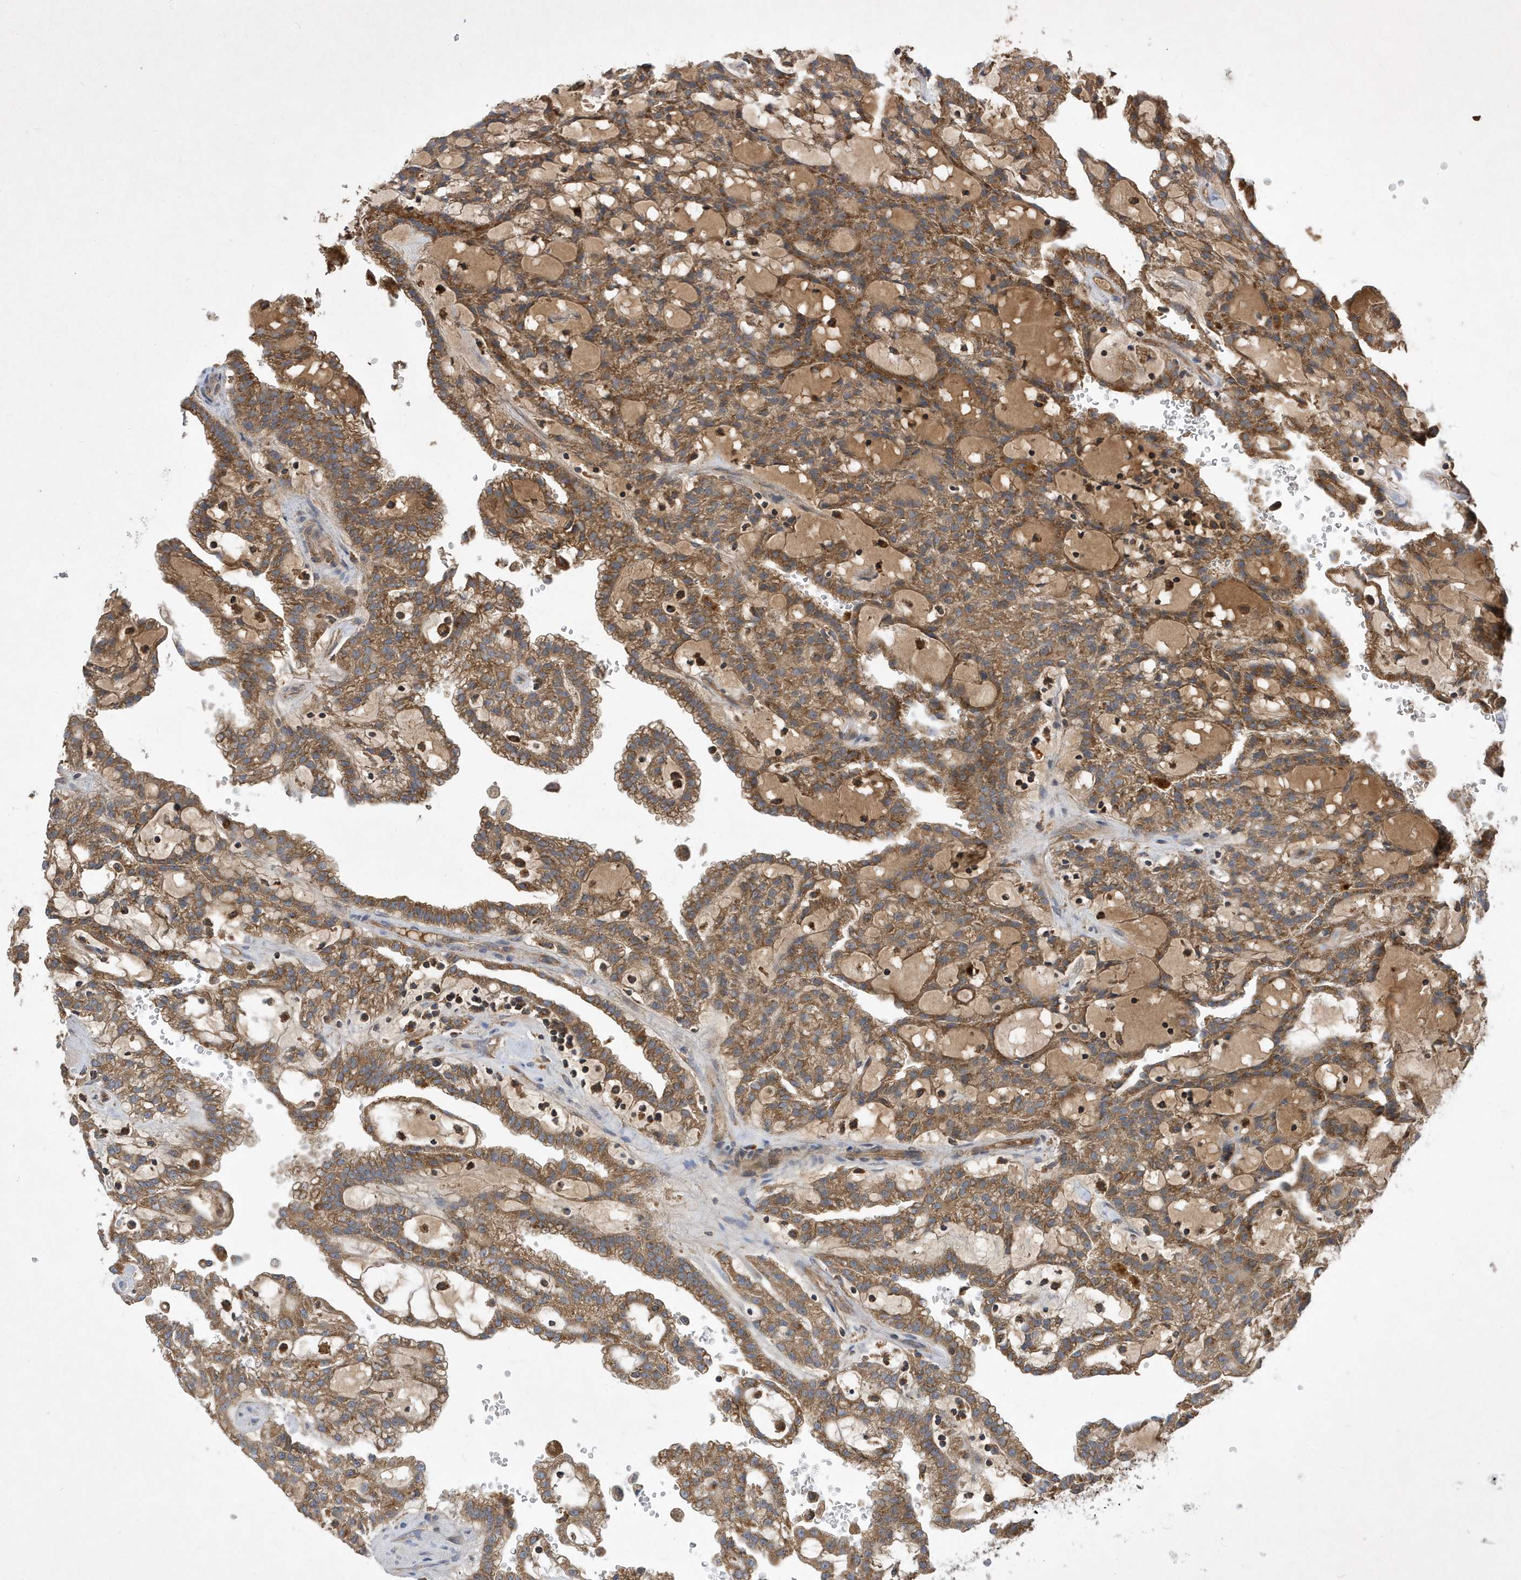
{"staining": {"intensity": "moderate", "quantity": ">75%", "location": "cytoplasmic/membranous"}, "tissue": "renal cancer", "cell_type": "Tumor cells", "image_type": "cancer", "snomed": [{"axis": "morphology", "description": "Adenocarcinoma, NOS"}, {"axis": "topography", "description": "Kidney"}], "caption": "DAB immunohistochemical staining of renal cancer reveals moderate cytoplasmic/membranous protein staining in approximately >75% of tumor cells. The staining was performed using DAB (3,3'-diaminobenzidine), with brown indicating positive protein expression. Nuclei are stained blue with hematoxylin.", "gene": "STK19", "patient": {"sex": "male", "age": 63}}